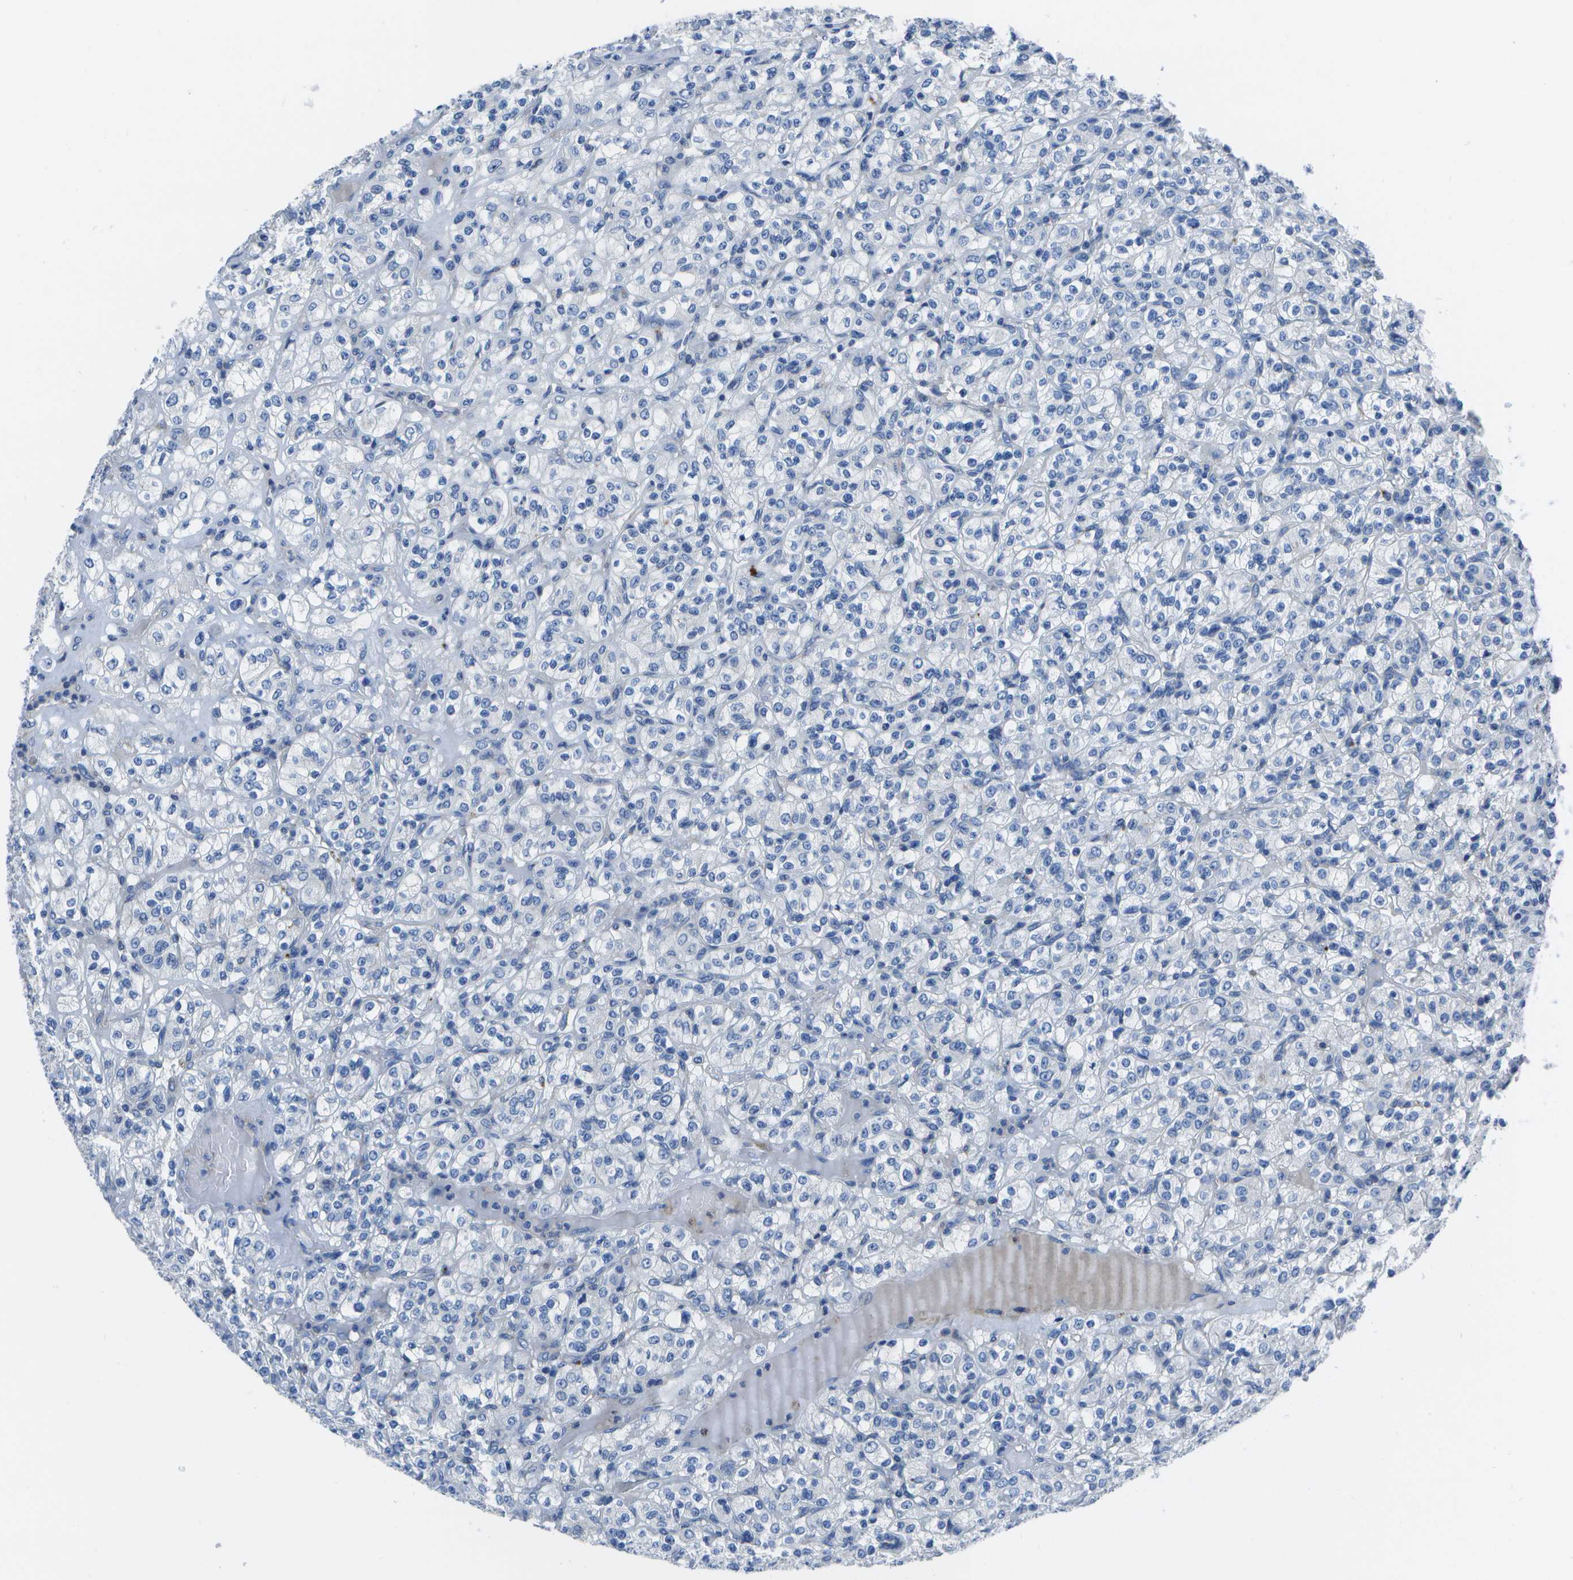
{"staining": {"intensity": "negative", "quantity": "none", "location": "none"}, "tissue": "renal cancer", "cell_type": "Tumor cells", "image_type": "cancer", "snomed": [{"axis": "morphology", "description": "Normal tissue, NOS"}, {"axis": "morphology", "description": "Adenocarcinoma, NOS"}, {"axis": "topography", "description": "Kidney"}], "caption": "Immunohistochemistry (IHC) histopathology image of neoplastic tissue: renal cancer stained with DAB shows no significant protein staining in tumor cells.", "gene": "DCT", "patient": {"sex": "female", "age": 72}}